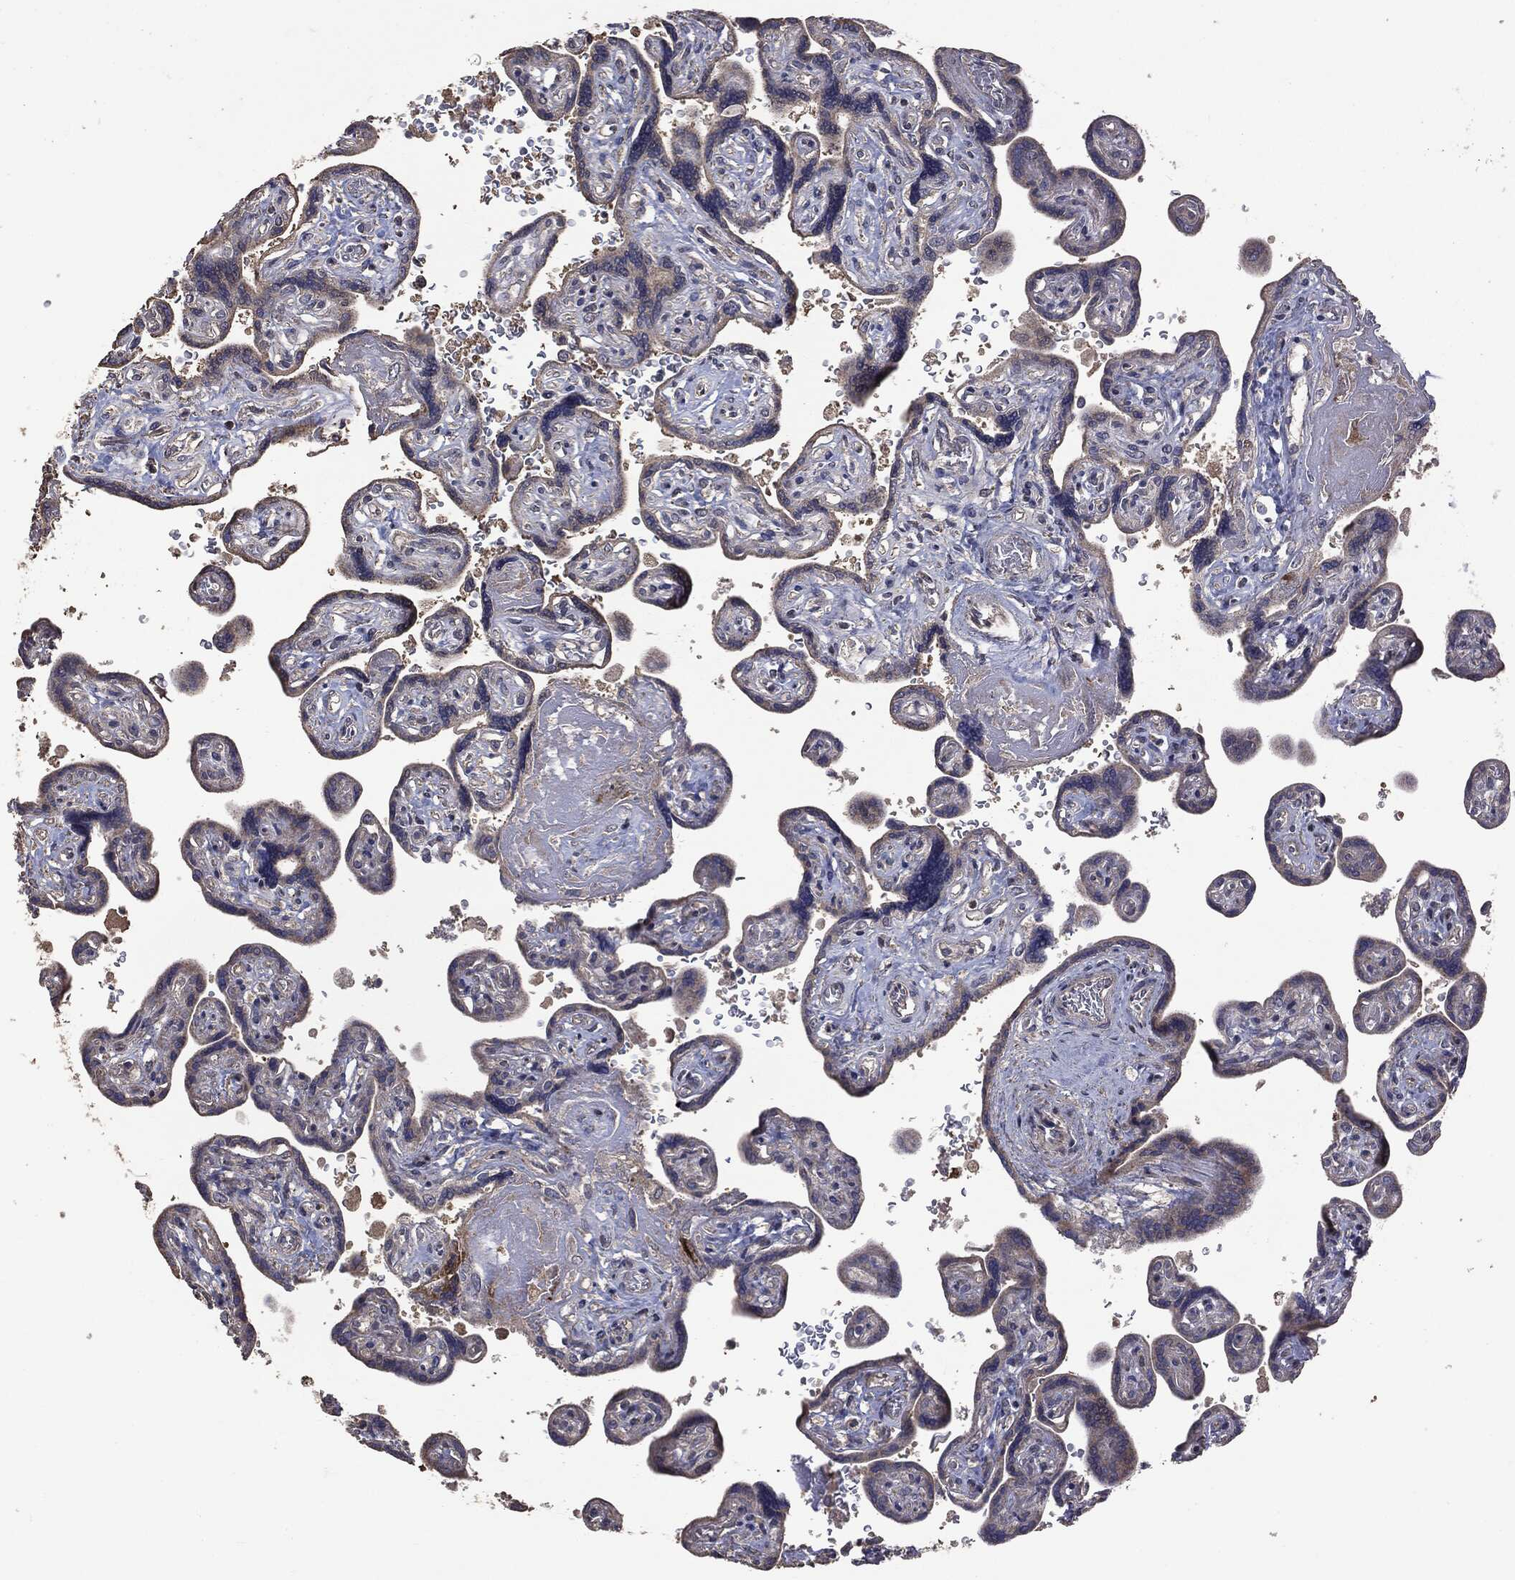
{"staining": {"intensity": "negative", "quantity": "none", "location": "none"}, "tissue": "placenta", "cell_type": "Decidual cells", "image_type": "normal", "snomed": [{"axis": "morphology", "description": "Normal tissue, NOS"}, {"axis": "topography", "description": "Placenta"}], "caption": "Unremarkable placenta was stained to show a protein in brown. There is no significant expression in decidual cells. (Brightfield microscopy of DAB (3,3'-diaminobenzidine) immunohistochemistry at high magnification).", "gene": "MTOR", "patient": {"sex": "female", "age": 32}}